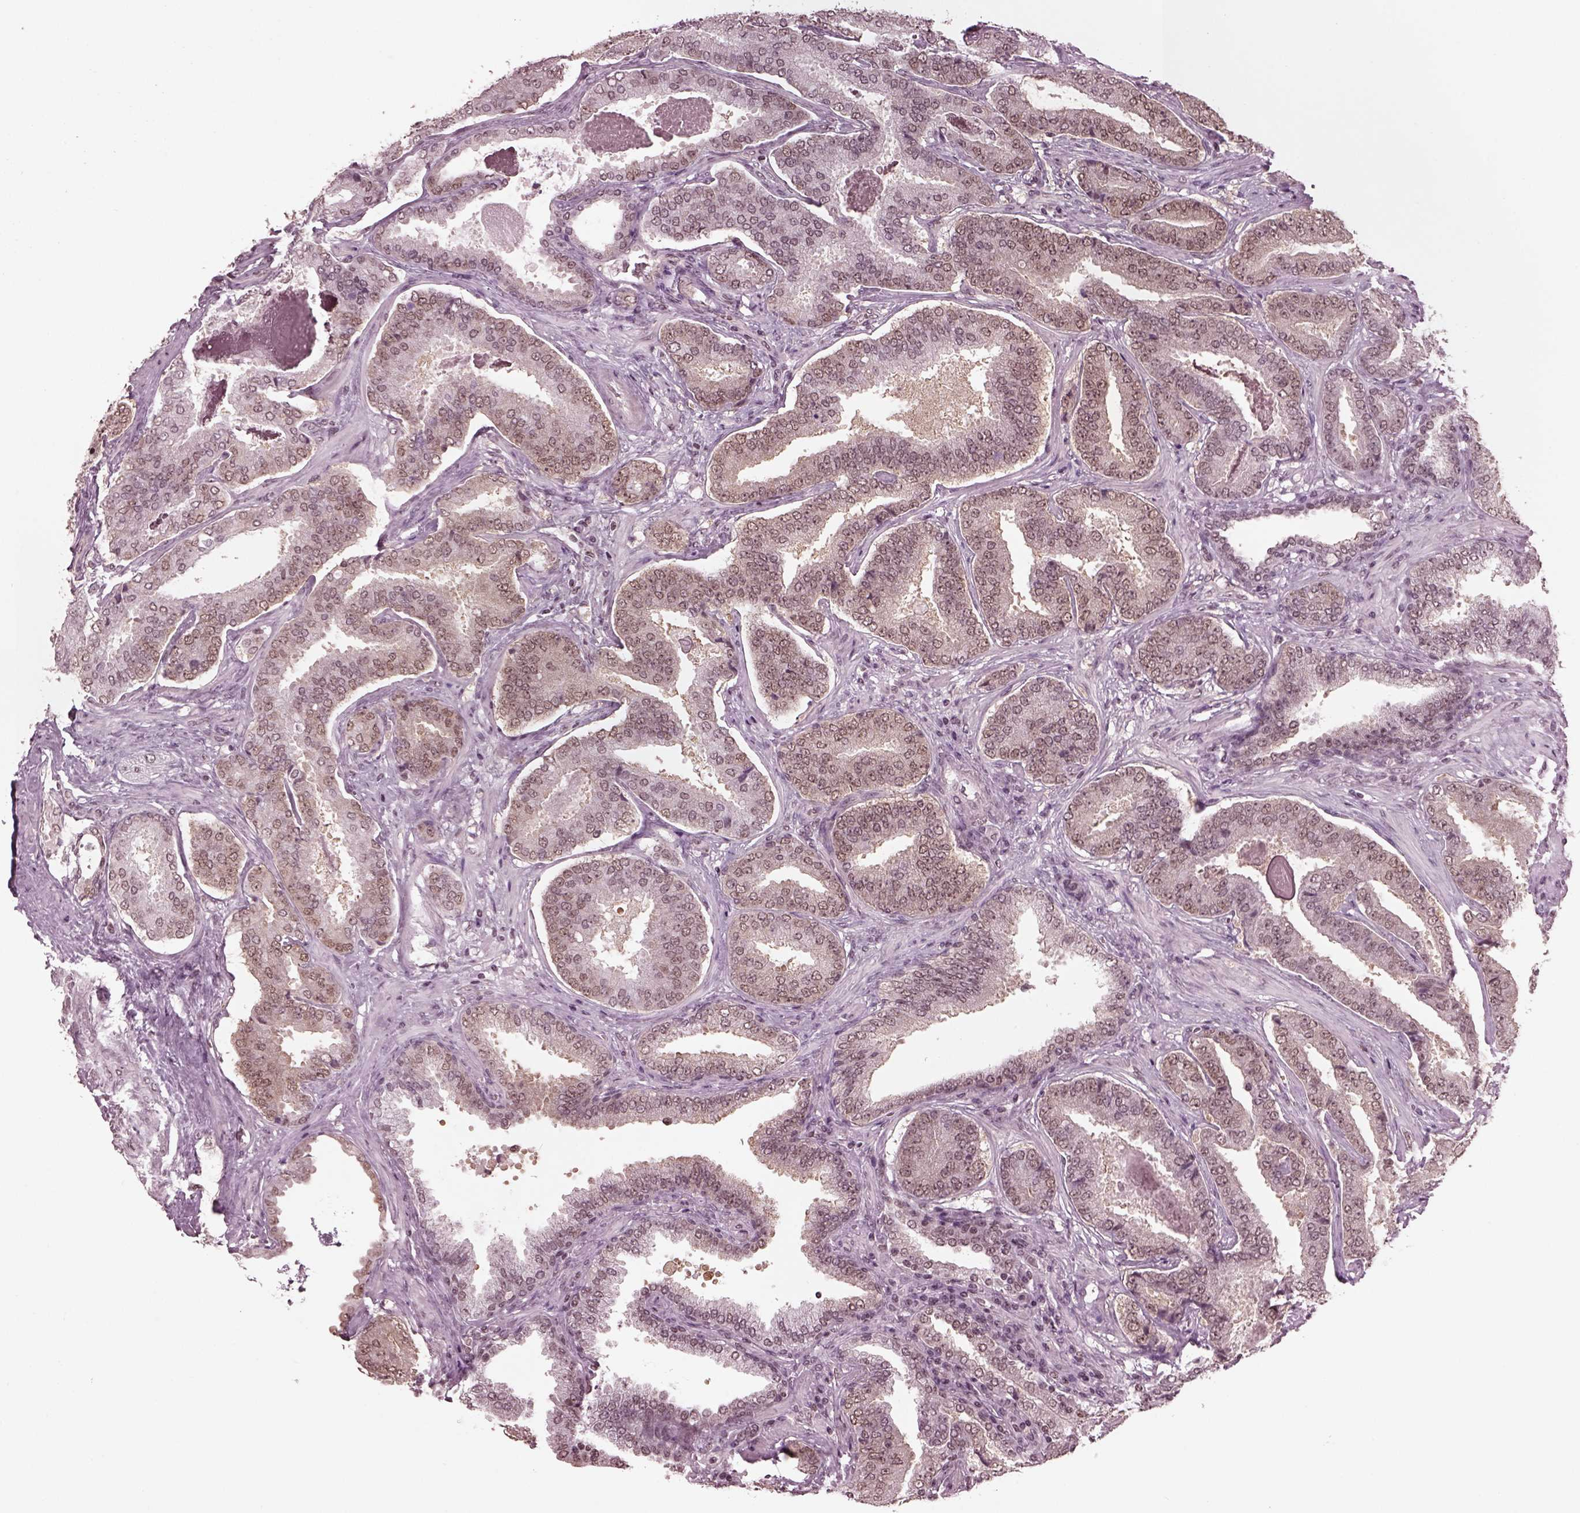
{"staining": {"intensity": "weak", "quantity": "<25%", "location": "cytoplasmic/membranous"}, "tissue": "prostate cancer", "cell_type": "Tumor cells", "image_type": "cancer", "snomed": [{"axis": "morphology", "description": "Adenocarcinoma, NOS"}, {"axis": "topography", "description": "Prostate"}], "caption": "Tumor cells show no significant protein positivity in adenocarcinoma (prostate).", "gene": "RUVBL2", "patient": {"sex": "male", "age": 64}}